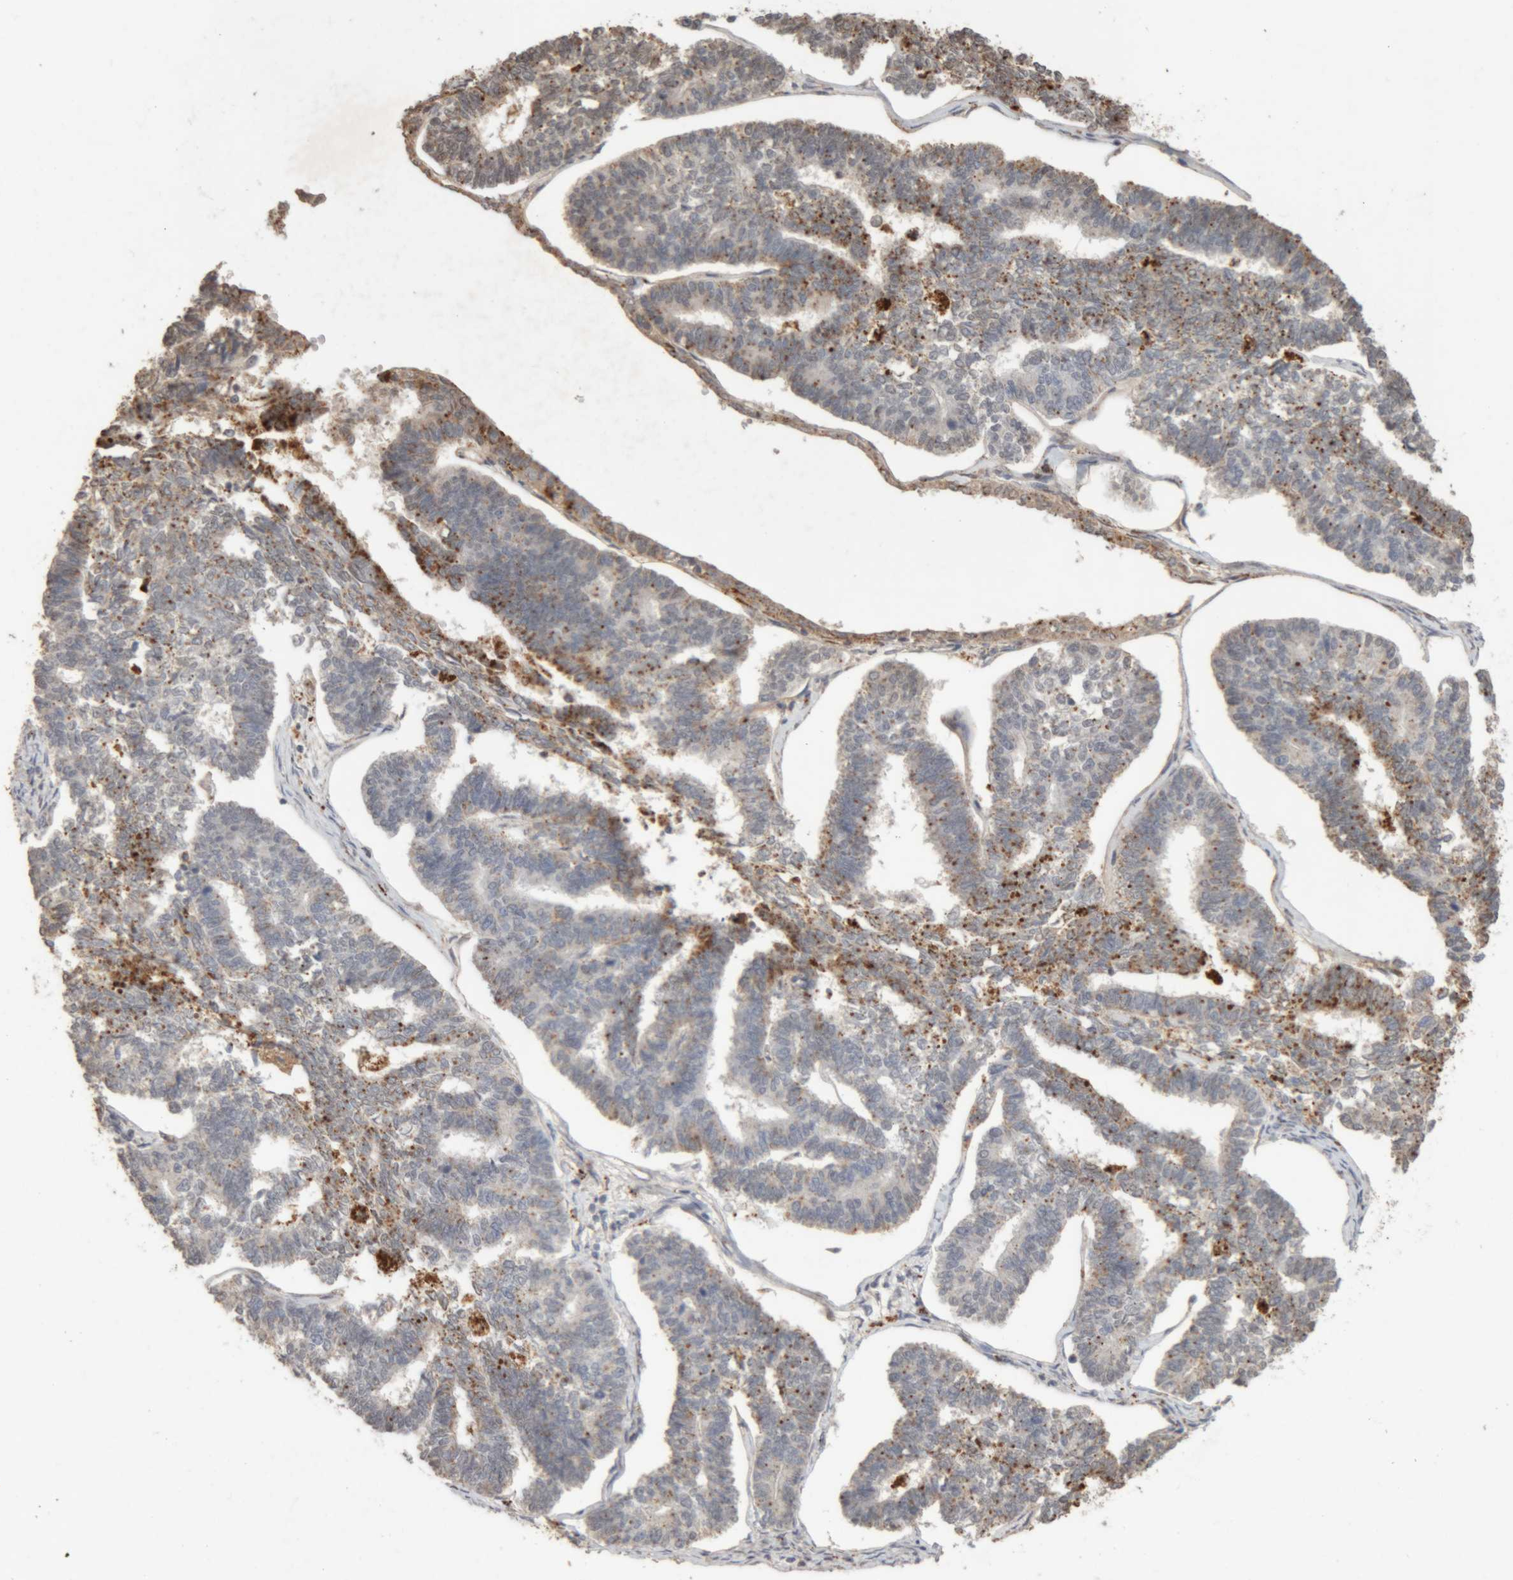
{"staining": {"intensity": "moderate", "quantity": "<25%", "location": "cytoplasmic/membranous"}, "tissue": "endometrial cancer", "cell_type": "Tumor cells", "image_type": "cancer", "snomed": [{"axis": "morphology", "description": "Adenocarcinoma, NOS"}, {"axis": "topography", "description": "Endometrium"}], "caption": "IHC of human endometrial cancer (adenocarcinoma) shows low levels of moderate cytoplasmic/membranous positivity in about <25% of tumor cells.", "gene": "ARSA", "patient": {"sex": "female", "age": 70}}